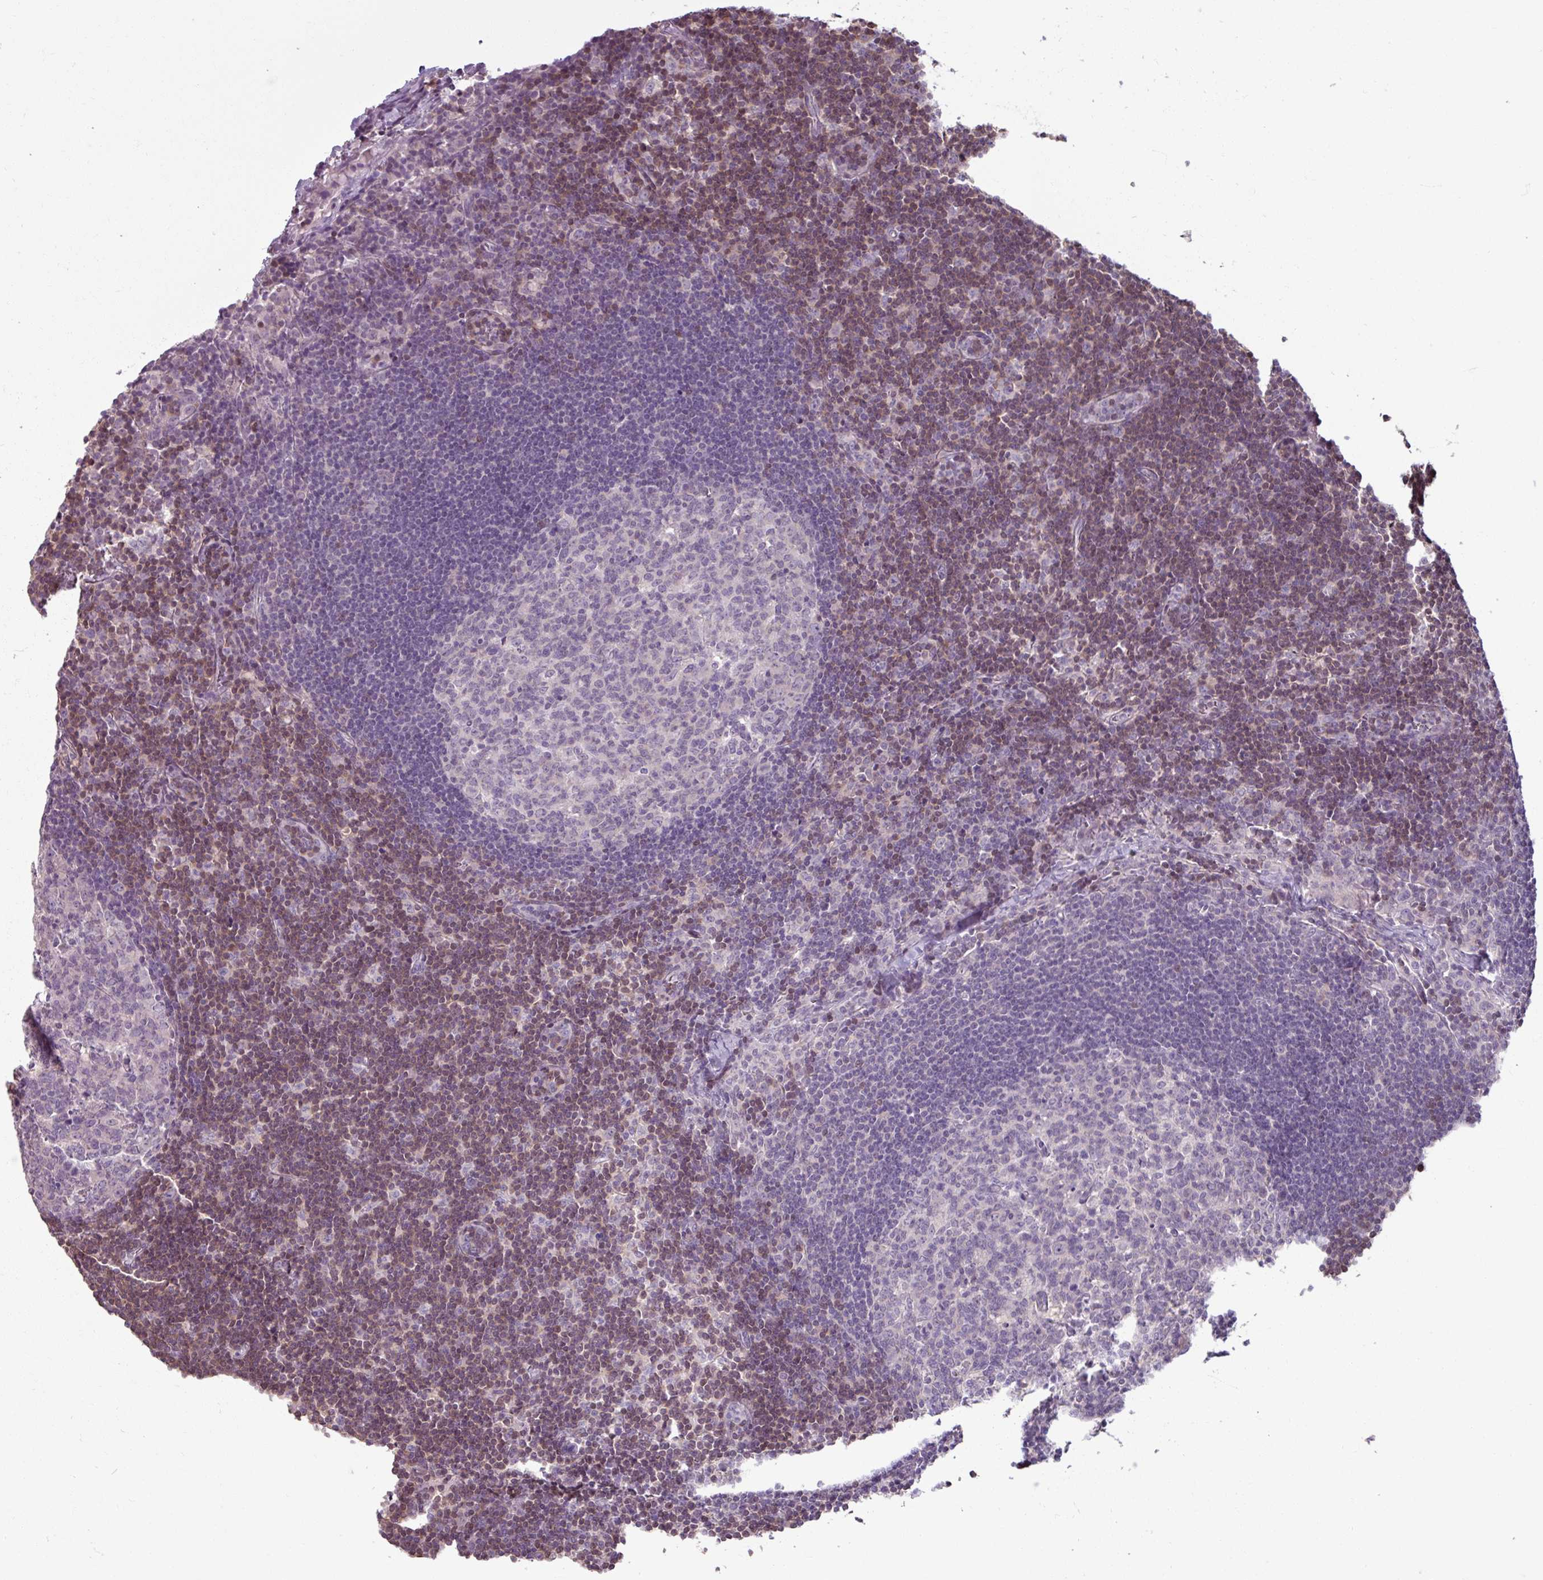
{"staining": {"intensity": "negative", "quantity": "none", "location": "none"}, "tissue": "lymph node", "cell_type": "Germinal center cells", "image_type": "normal", "snomed": [{"axis": "morphology", "description": "Normal tissue, NOS"}, {"axis": "topography", "description": "Lymph node"}], "caption": "Germinal center cells show no significant positivity in normal lymph node.", "gene": "PNMA6A", "patient": {"sex": "female", "age": 29}}